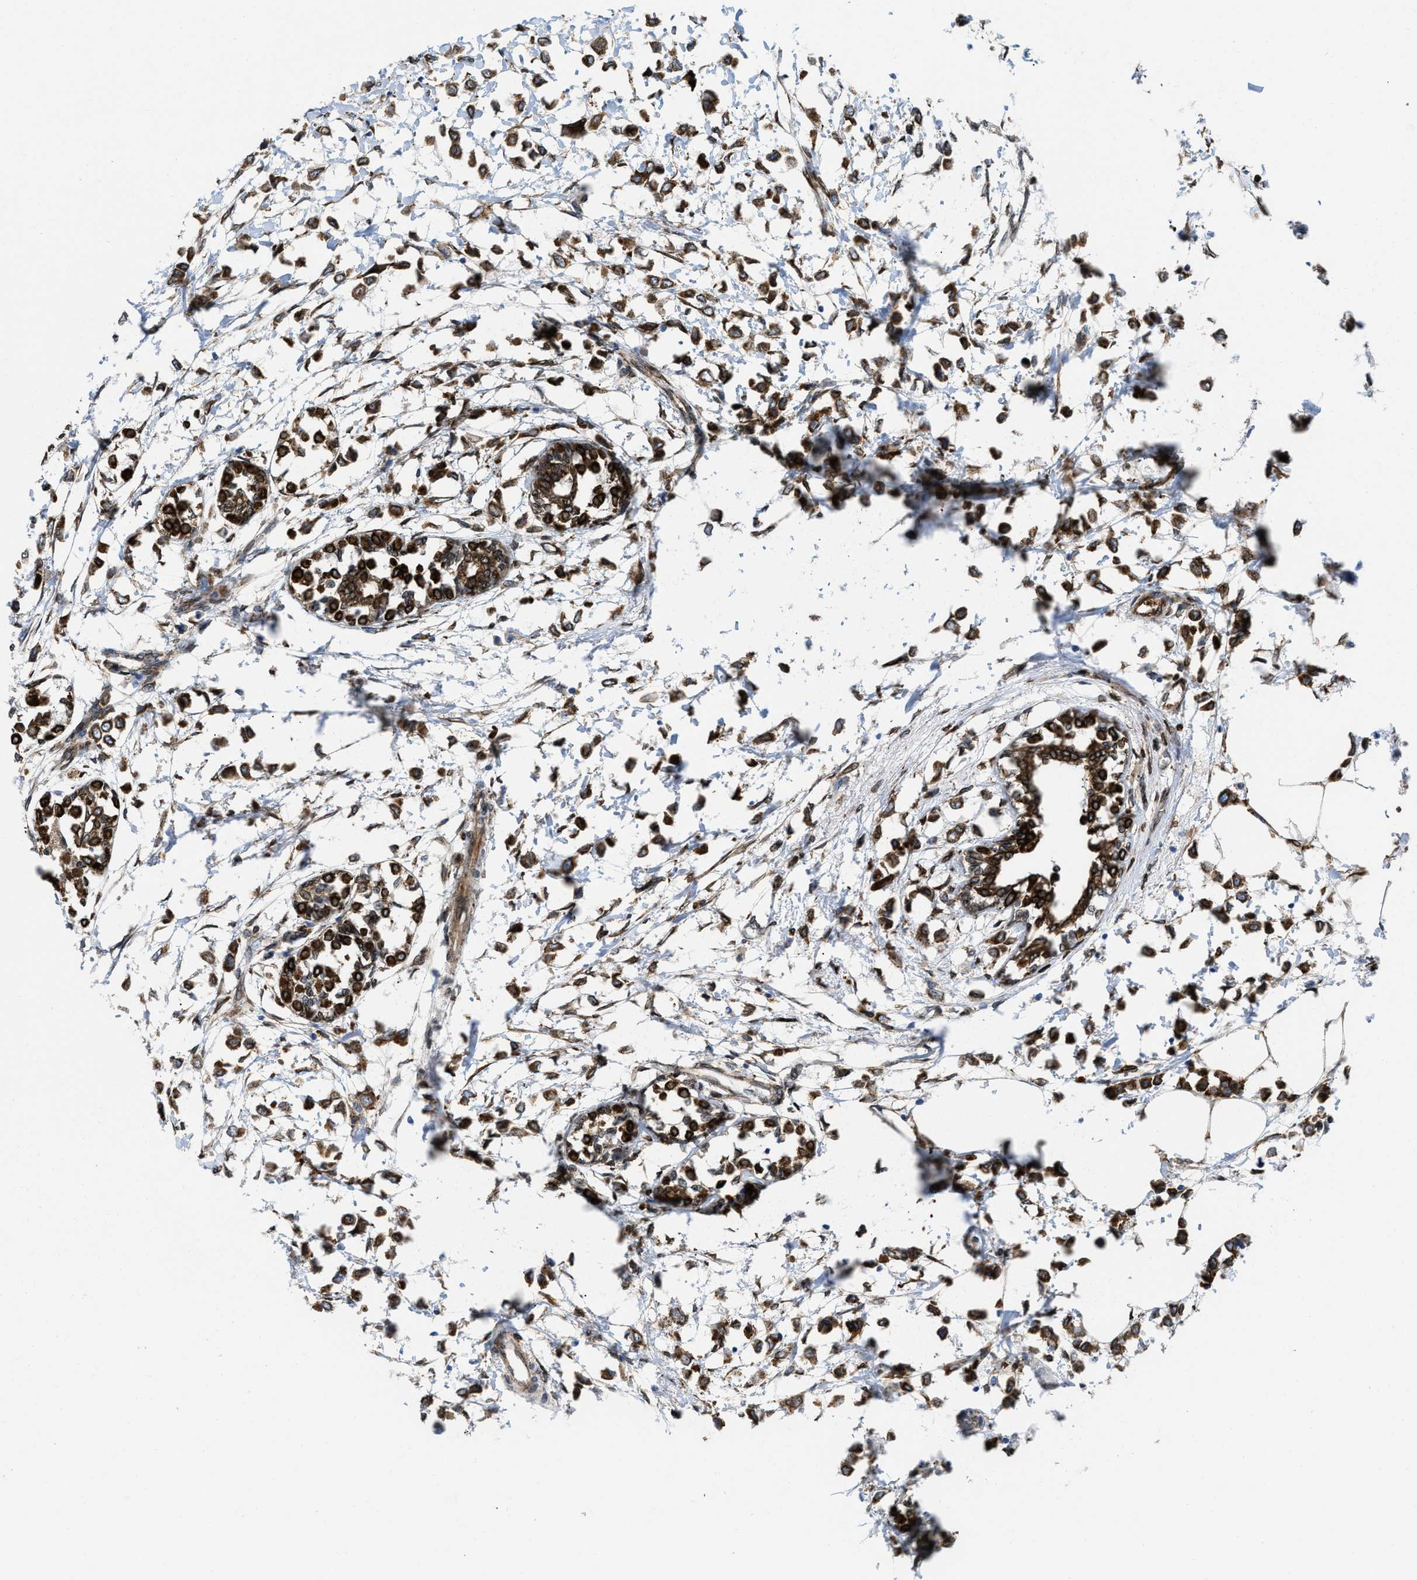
{"staining": {"intensity": "strong", "quantity": ">75%", "location": "cytoplasmic/membranous"}, "tissue": "breast cancer", "cell_type": "Tumor cells", "image_type": "cancer", "snomed": [{"axis": "morphology", "description": "Lobular carcinoma"}, {"axis": "topography", "description": "Breast"}], "caption": "The micrograph demonstrates immunohistochemical staining of breast cancer (lobular carcinoma). There is strong cytoplasmic/membranous positivity is seen in about >75% of tumor cells.", "gene": "ERLIN2", "patient": {"sex": "female", "age": 51}}